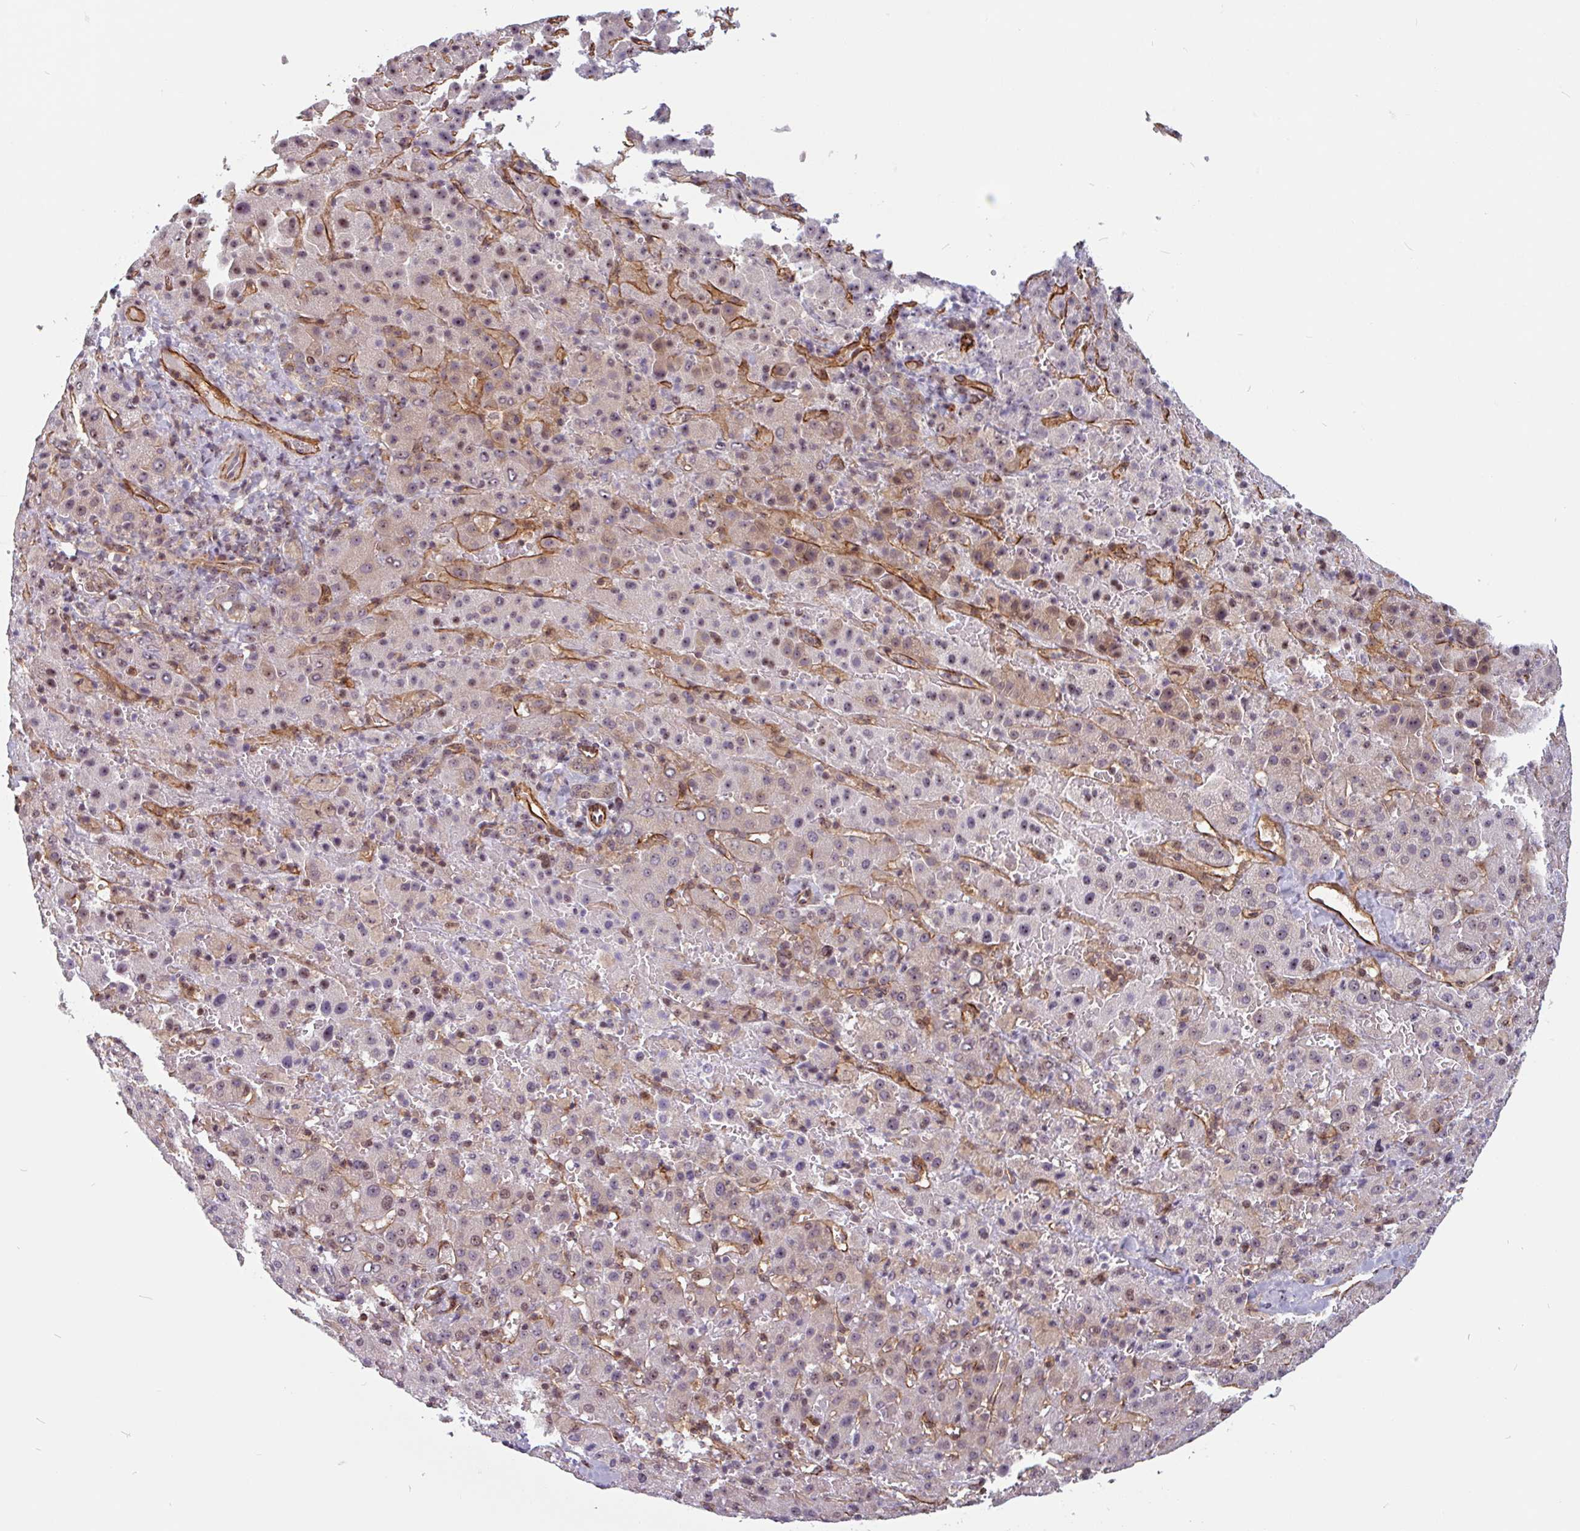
{"staining": {"intensity": "moderate", "quantity": "<25%", "location": "cytoplasmic/membranous,nuclear"}, "tissue": "liver cancer", "cell_type": "Tumor cells", "image_type": "cancer", "snomed": [{"axis": "morphology", "description": "Carcinoma, Hepatocellular, NOS"}, {"axis": "topography", "description": "Liver"}], "caption": "High-power microscopy captured an immunohistochemistry (IHC) histopathology image of liver cancer (hepatocellular carcinoma), revealing moderate cytoplasmic/membranous and nuclear staining in approximately <25% of tumor cells. (DAB IHC, brown staining for protein, blue staining for nuclei).", "gene": "ZNF689", "patient": {"sex": "female", "age": 58}}